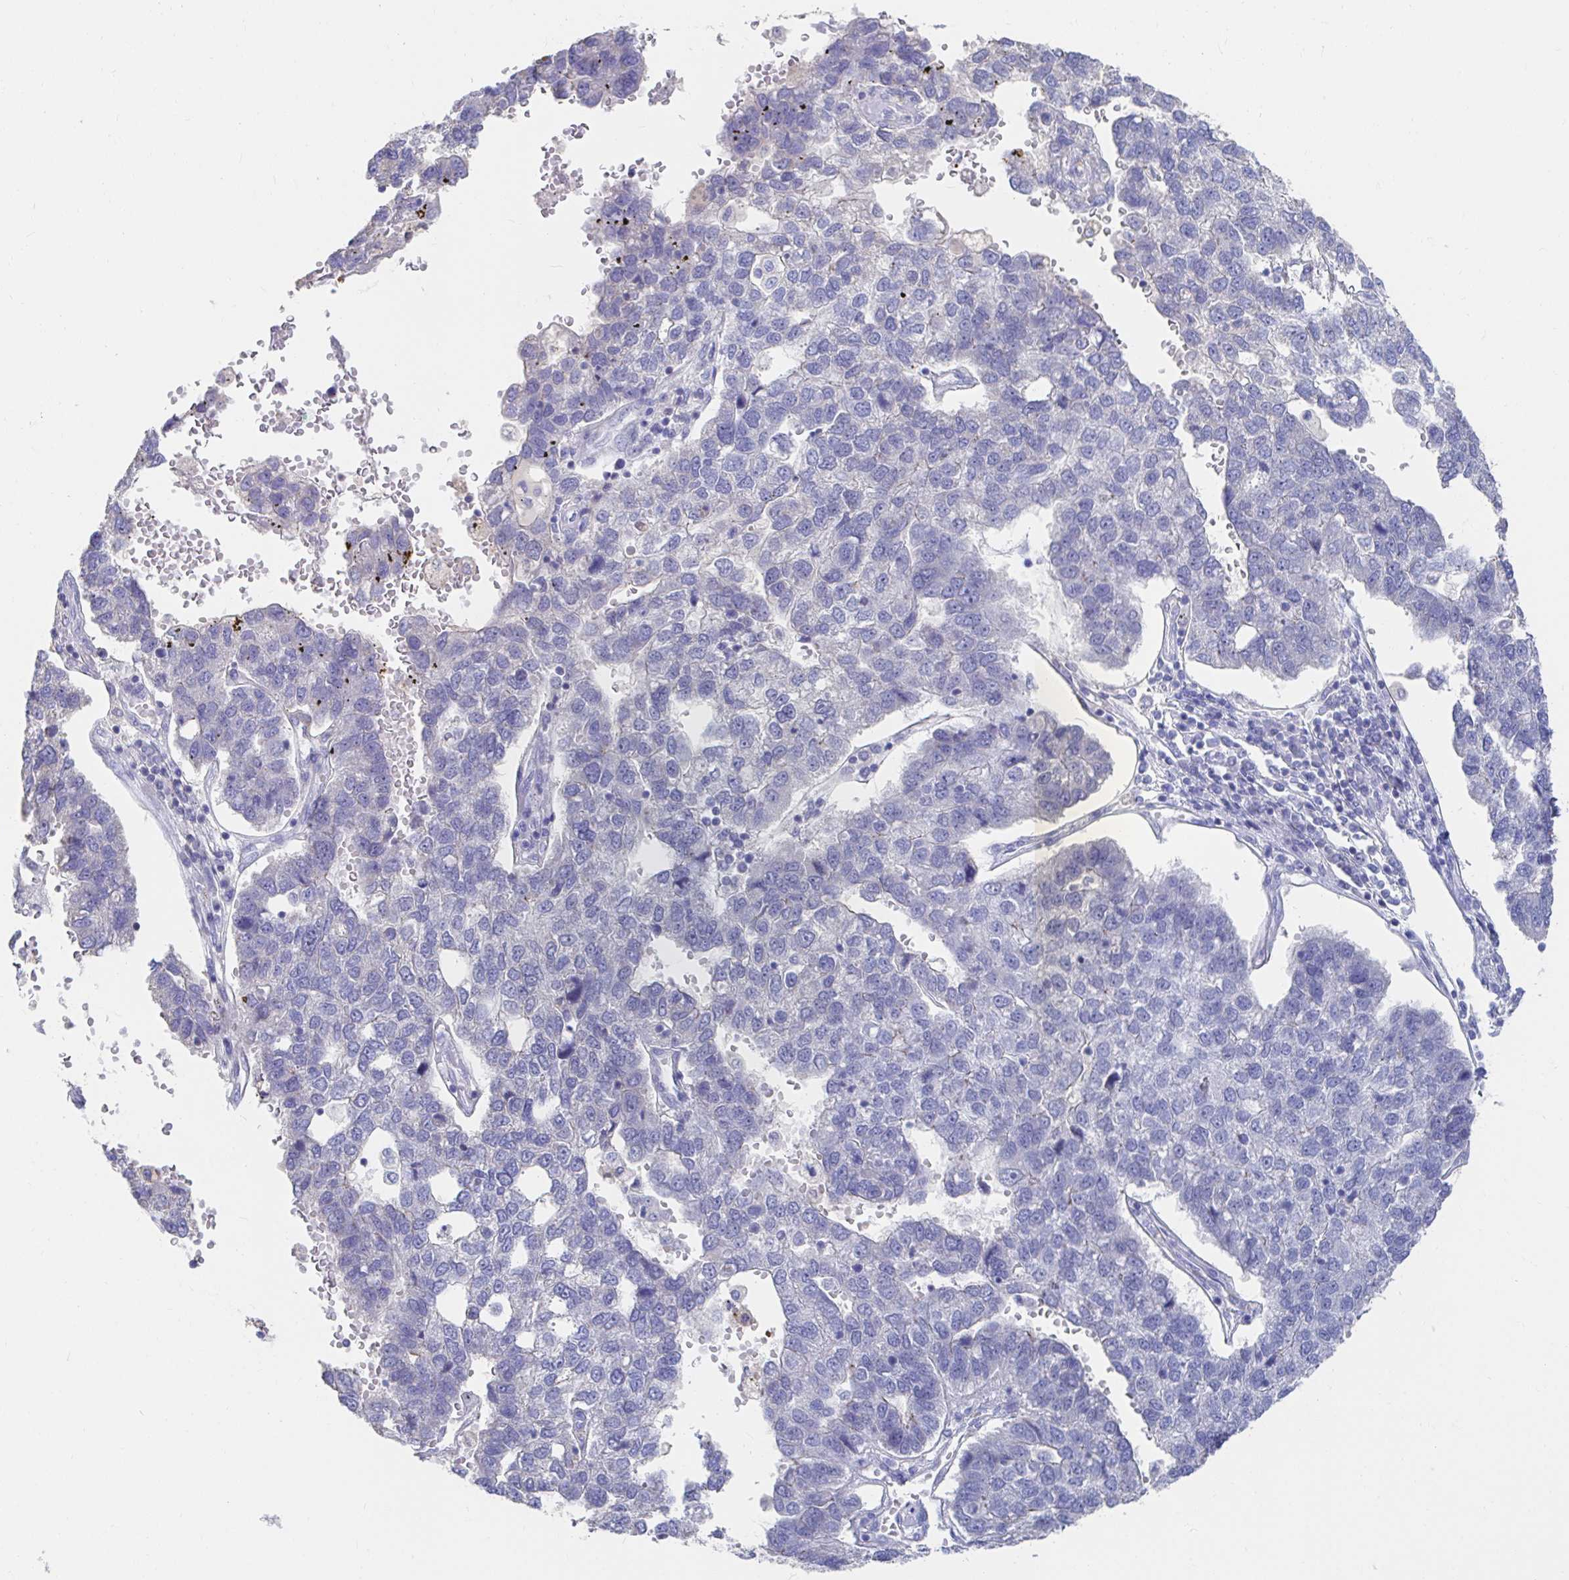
{"staining": {"intensity": "negative", "quantity": "none", "location": "none"}, "tissue": "pancreatic cancer", "cell_type": "Tumor cells", "image_type": "cancer", "snomed": [{"axis": "morphology", "description": "Adenocarcinoma, NOS"}, {"axis": "topography", "description": "Pancreas"}], "caption": "The histopathology image displays no staining of tumor cells in pancreatic cancer. (DAB IHC, high magnification).", "gene": "LAMC3", "patient": {"sex": "female", "age": 61}}